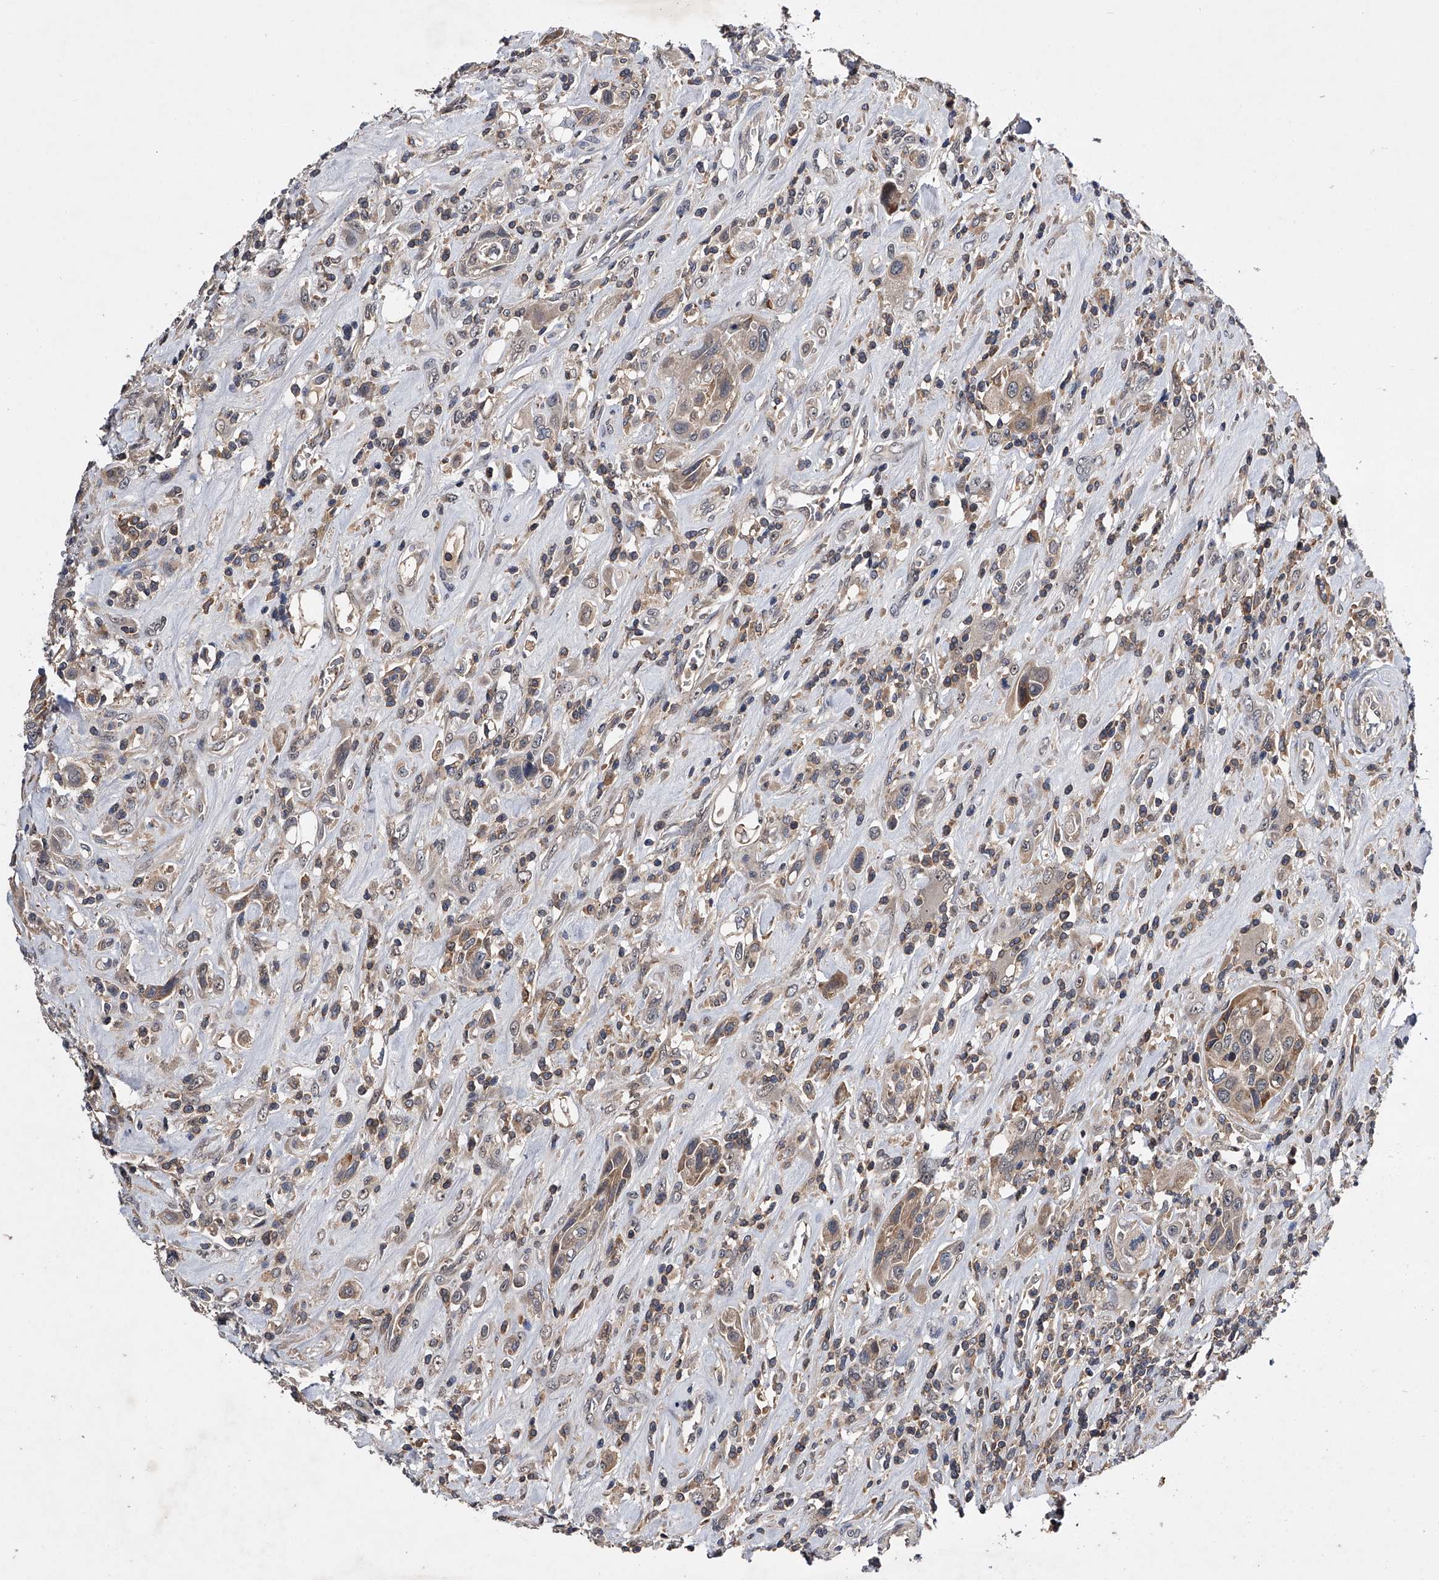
{"staining": {"intensity": "weak", "quantity": "25%-75%", "location": "cytoplasmic/membranous"}, "tissue": "urothelial cancer", "cell_type": "Tumor cells", "image_type": "cancer", "snomed": [{"axis": "morphology", "description": "Urothelial carcinoma, High grade"}, {"axis": "topography", "description": "Urinary bladder"}], "caption": "An immunohistochemistry (IHC) histopathology image of tumor tissue is shown. Protein staining in brown labels weak cytoplasmic/membranous positivity in urothelial cancer within tumor cells. The staining was performed using DAB (3,3'-diaminobenzidine), with brown indicating positive protein expression. Nuclei are stained blue with hematoxylin.", "gene": "ZNF30", "patient": {"sex": "male", "age": 50}}